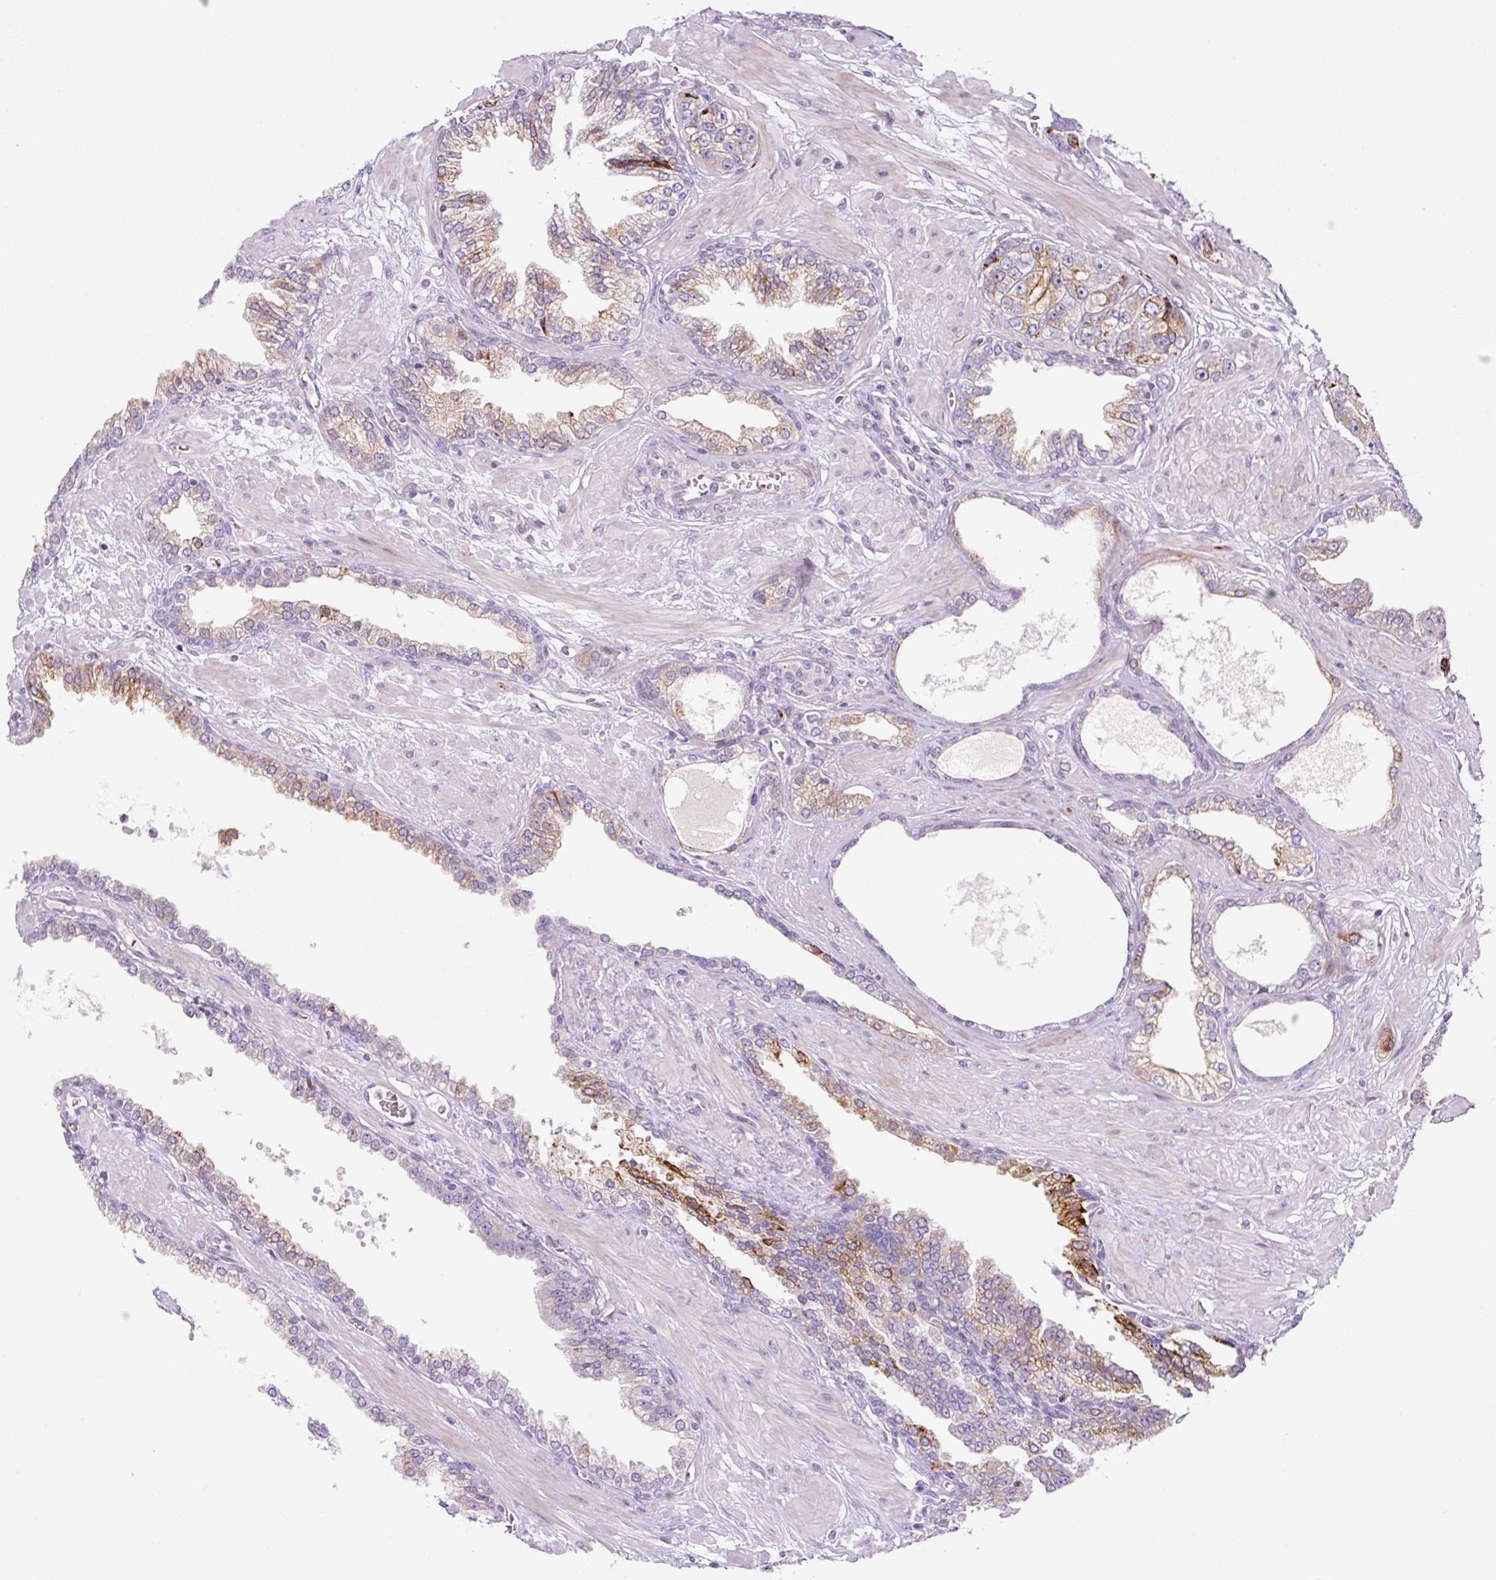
{"staining": {"intensity": "moderate", "quantity": "<25%", "location": "cytoplasmic/membranous"}, "tissue": "prostate cancer", "cell_type": "Tumor cells", "image_type": "cancer", "snomed": [{"axis": "morphology", "description": "Adenocarcinoma, High grade"}, {"axis": "topography", "description": "Prostate"}], "caption": "An immunohistochemistry (IHC) histopathology image of neoplastic tissue is shown. Protein staining in brown labels moderate cytoplasmic/membranous positivity in prostate cancer within tumor cells.", "gene": "DISP3", "patient": {"sex": "male", "age": 71}}